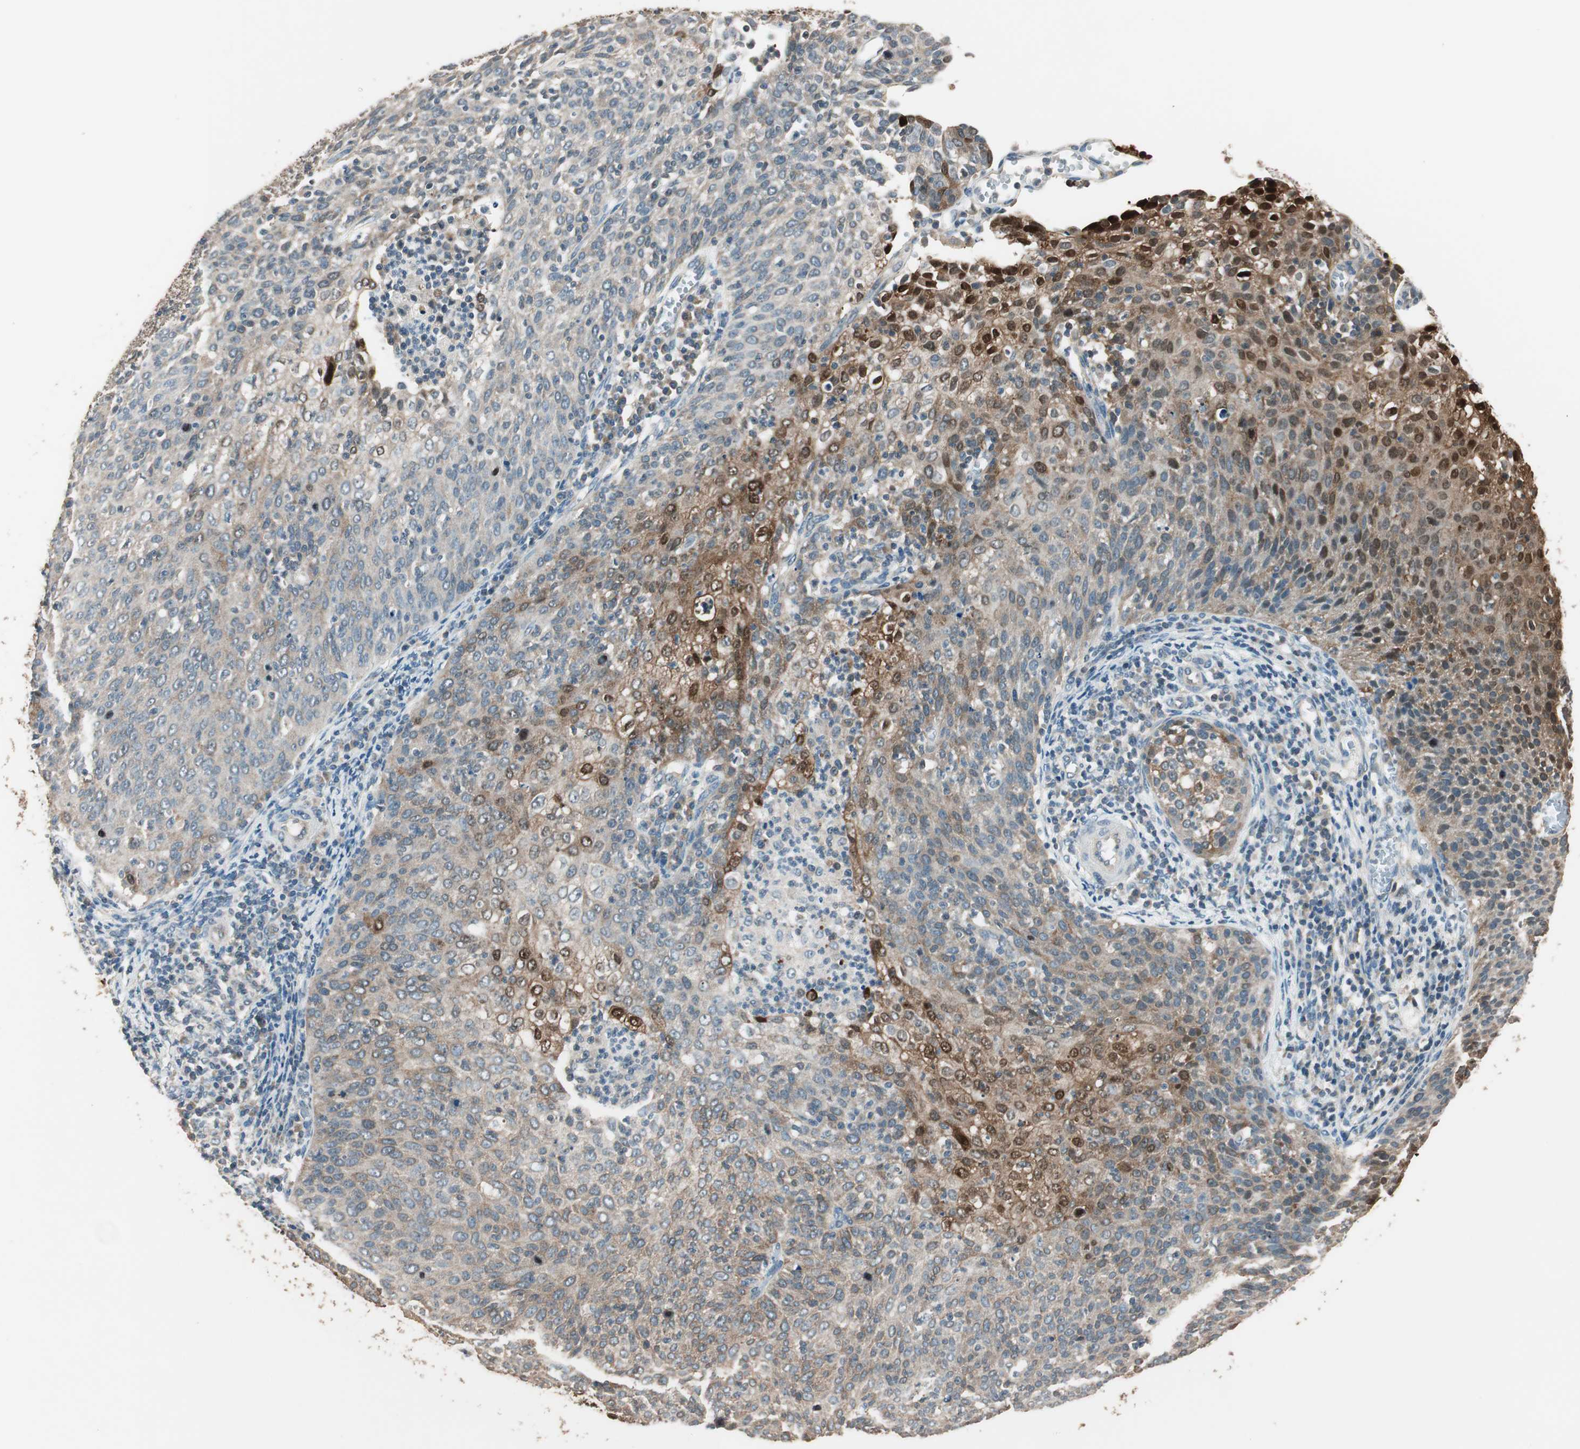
{"staining": {"intensity": "strong", "quantity": "<25%", "location": "cytoplasmic/membranous,nuclear"}, "tissue": "cervical cancer", "cell_type": "Tumor cells", "image_type": "cancer", "snomed": [{"axis": "morphology", "description": "Squamous cell carcinoma, NOS"}, {"axis": "topography", "description": "Cervix"}], "caption": "Cervical cancer (squamous cell carcinoma) stained for a protein (brown) reveals strong cytoplasmic/membranous and nuclear positive staining in about <25% of tumor cells.", "gene": "TRIM21", "patient": {"sex": "female", "age": 38}}